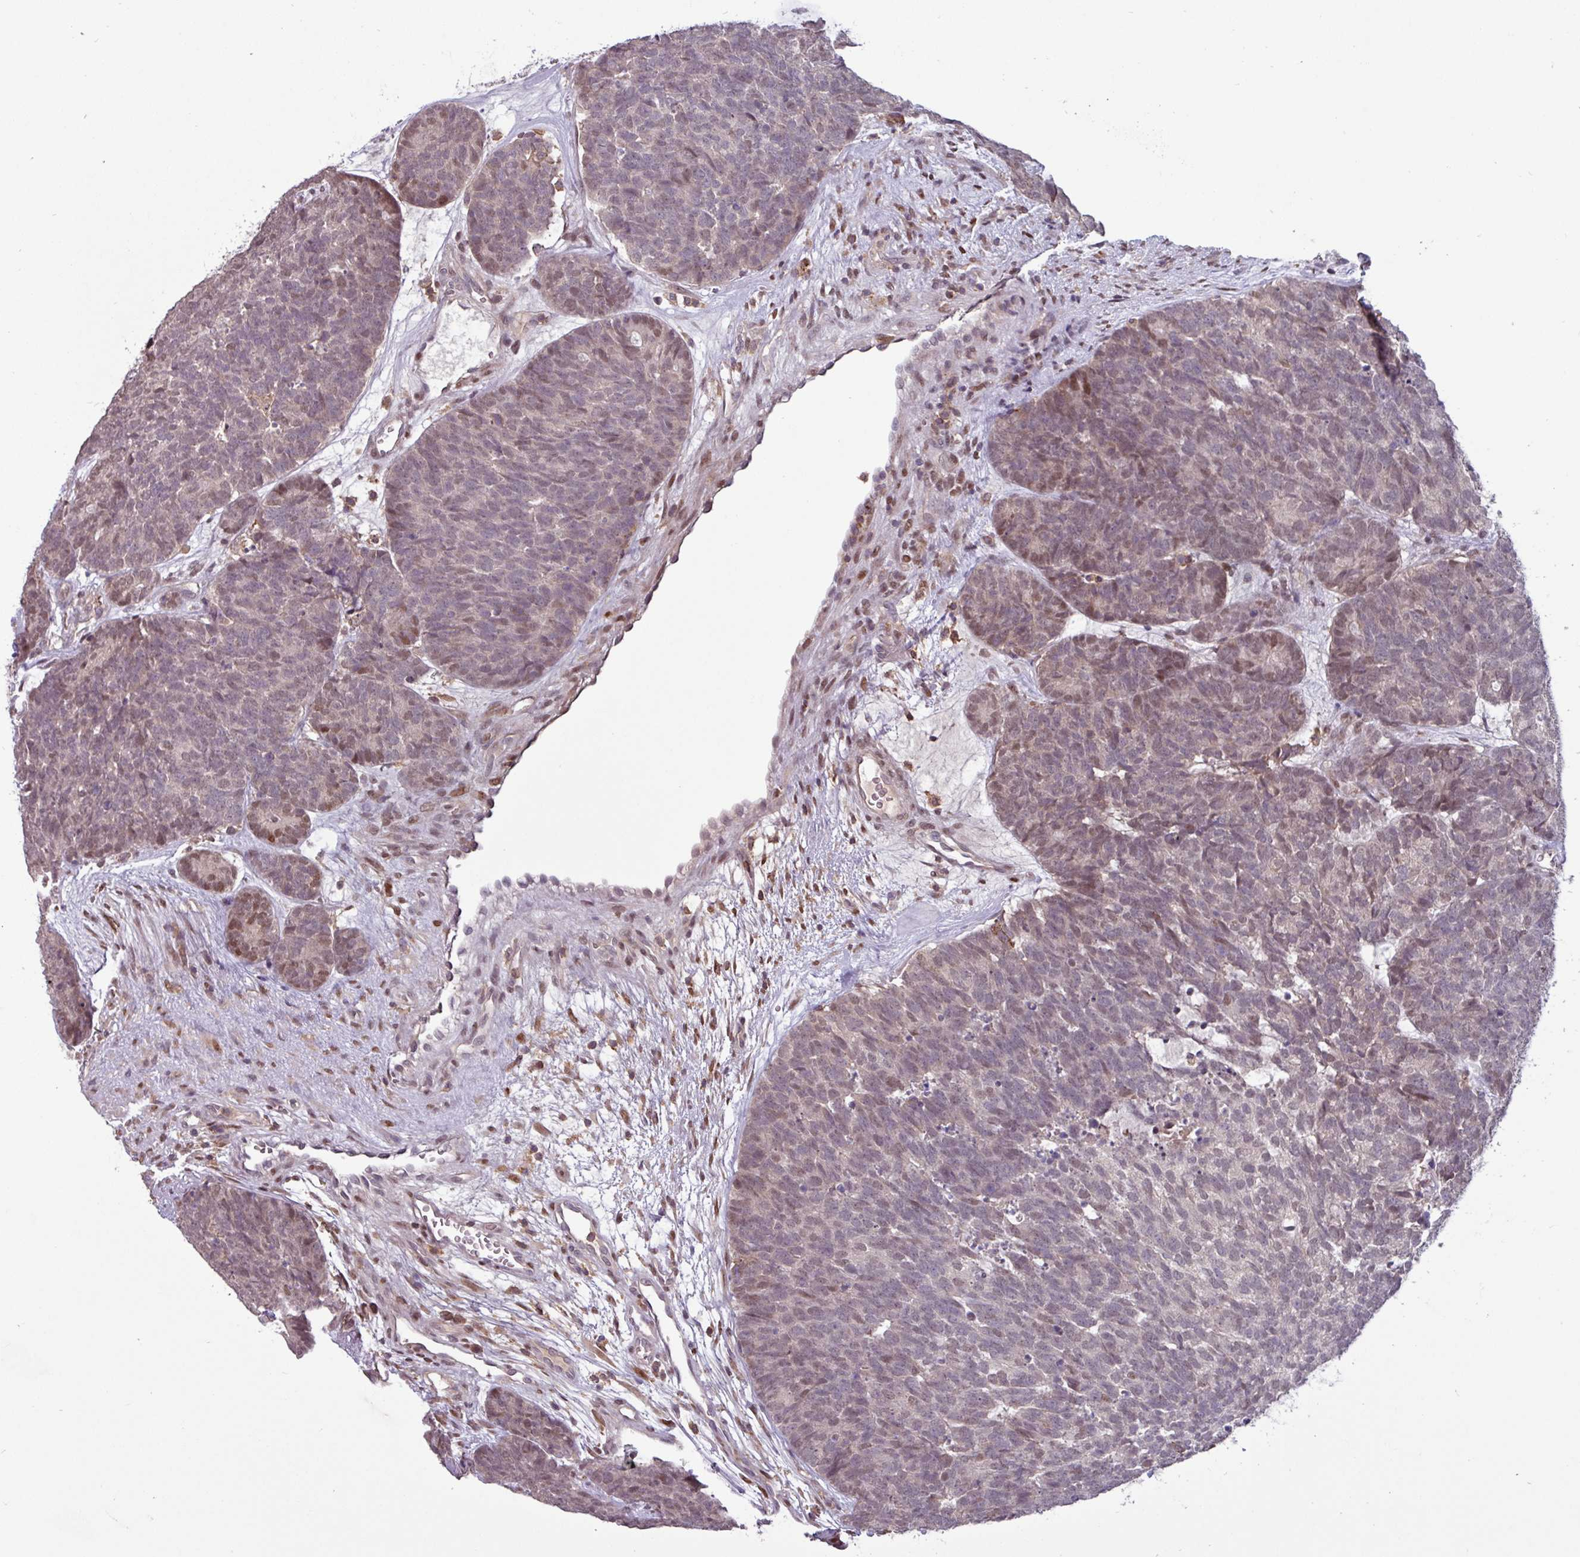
{"staining": {"intensity": "moderate", "quantity": "25%-75%", "location": "nuclear"}, "tissue": "head and neck cancer", "cell_type": "Tumor cells", "image_type": "cancer", "snomed": [{"axis": "morphology", "description": "Adenocarcinoma, NOS"}, {"axis": "topography", "description": "Head-Neck"}], "caption": "About 25%-75% of tumor cells in head and neck adenocarcinoma display moderate nuclear protein staining as visualized by brown immunohistochemical staining.", "gene": "PRRX1", "patient": {"sex": "female", "age": 81}}